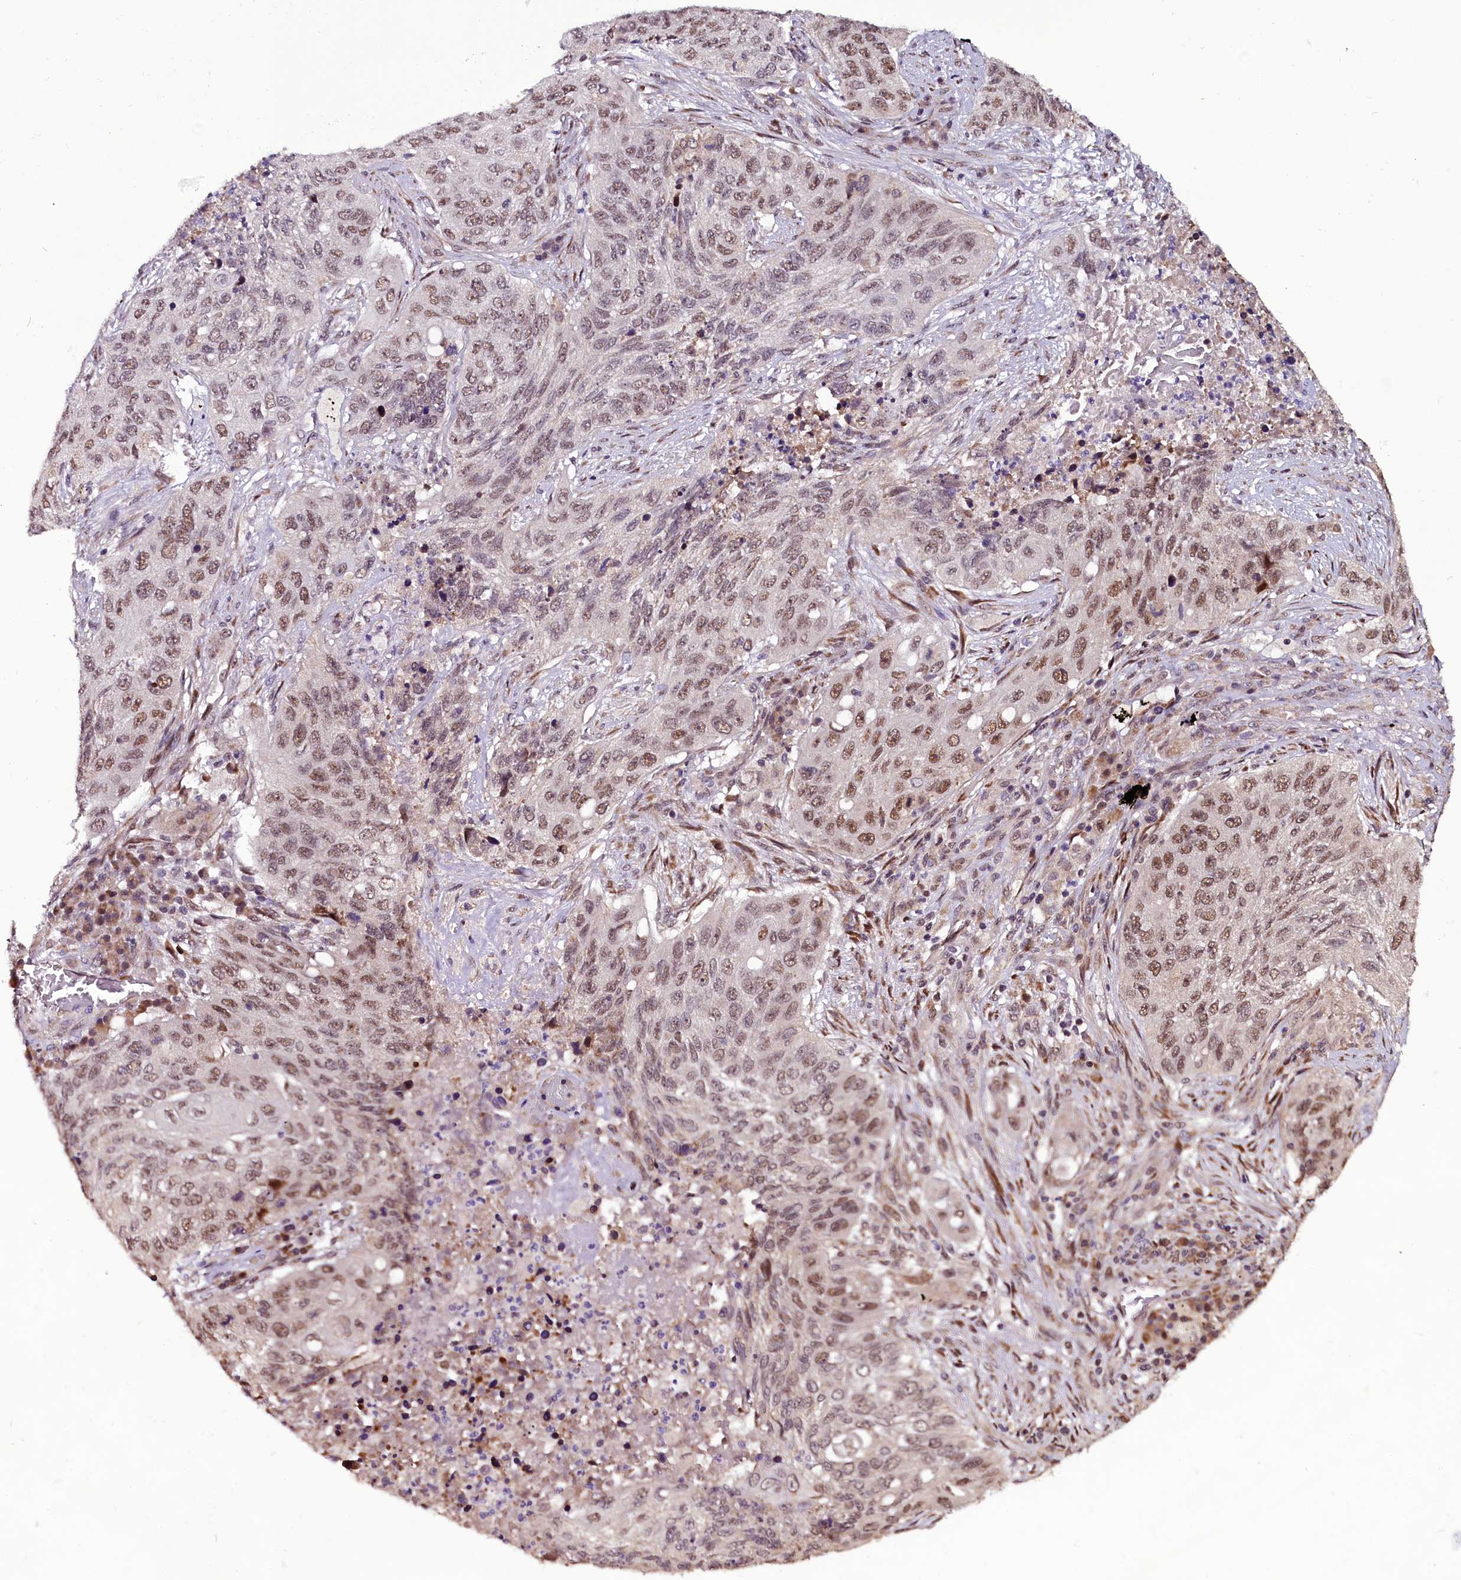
{"staining": {"intensity": "moderate", "quantity": ">75%", "location": "nuclear"}, "tissue": "lung cancer", "cell_type": "Tumor cells", "image_type": "cancer", "snomed": [{"axis": "morphology", "description": "Squamous cell carcinoma, NOS"}, {"axis": "topography", "description": "Lung"}], "caption": "Immunohistochemical staining of squamous cell carcinoma (lung) demonstrates moderate nuclear protein positivity in approximately >75% of tumor cells.", "gene": "RPUSD2", "patient": {"sex": "female", "age": 63}}